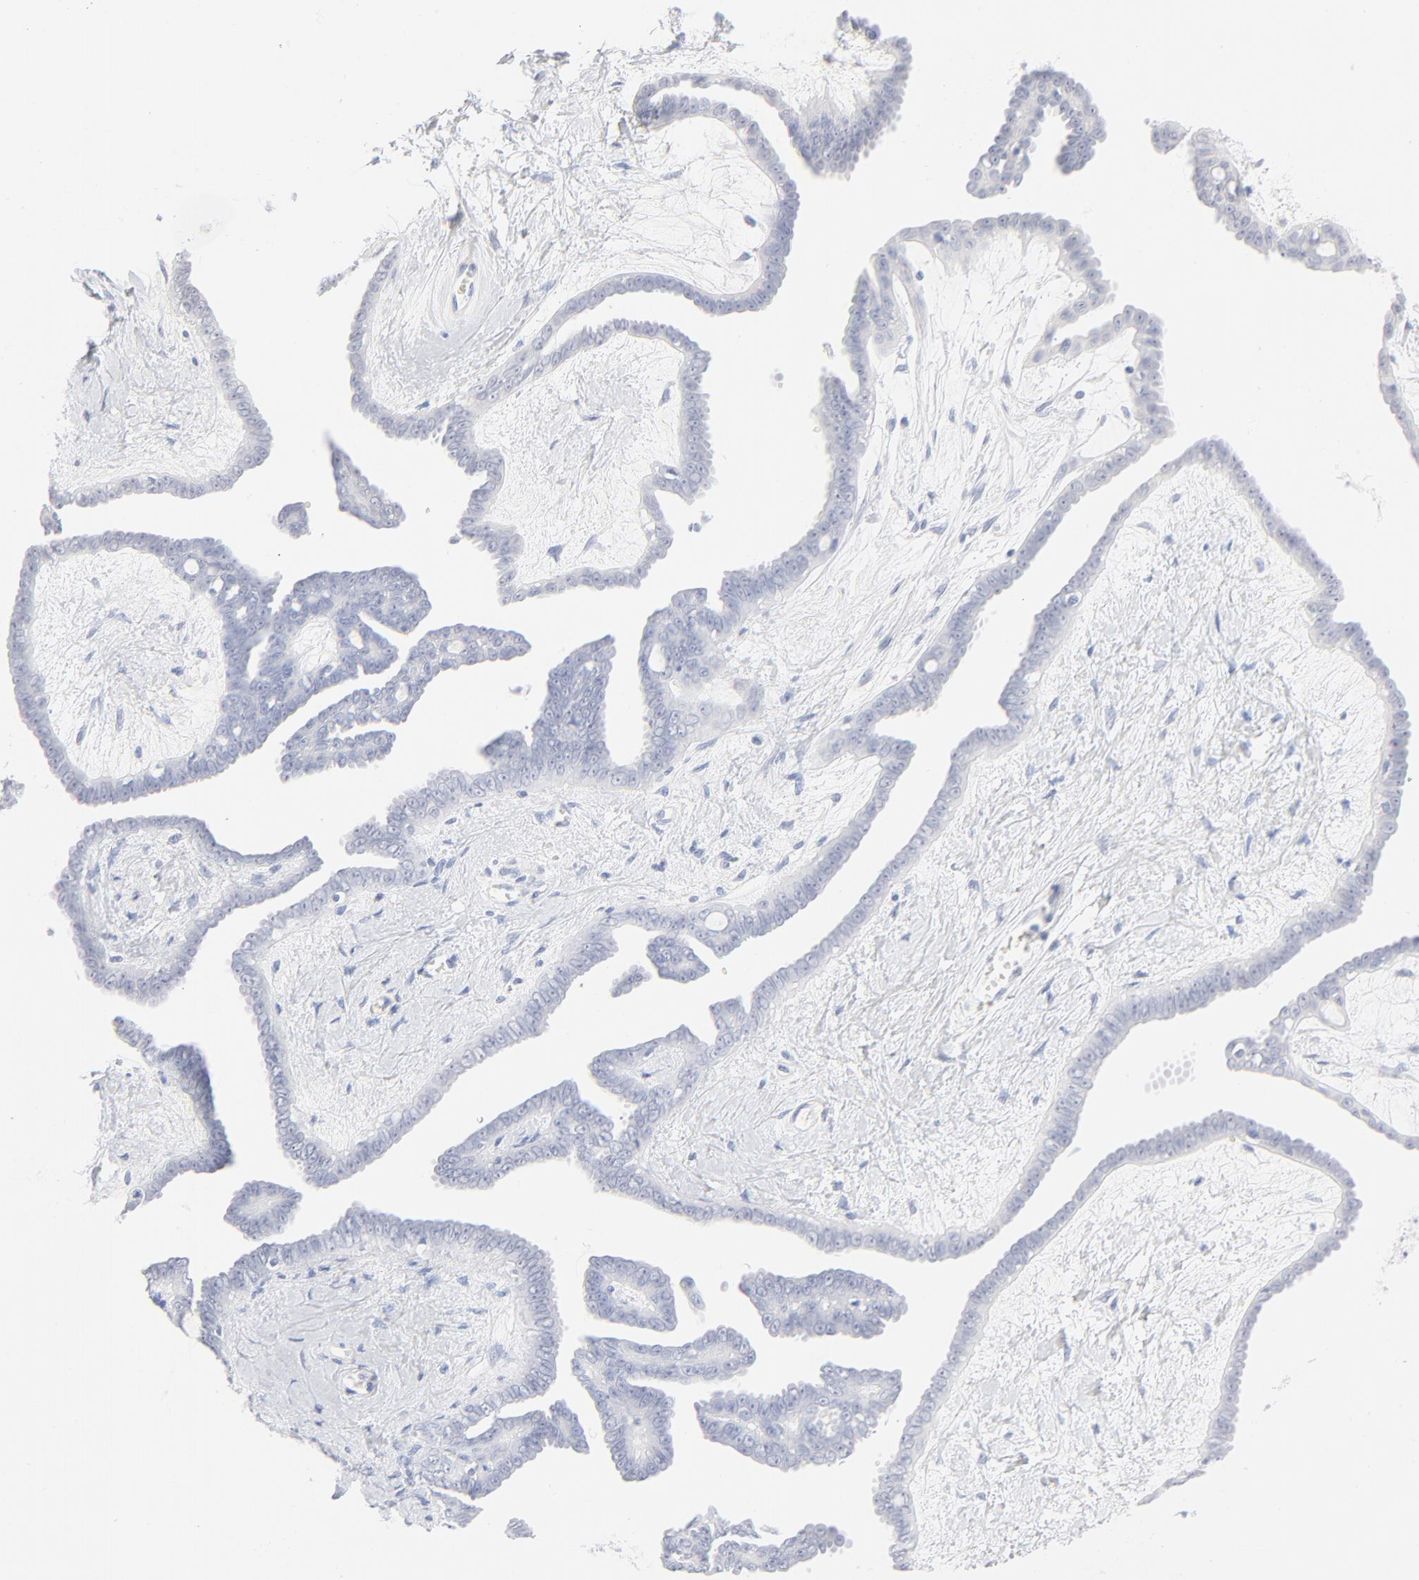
{"staining": {"intensity": "negative", "quantity": "none", "location": "none"}, "tissue": "ovarian cancer", "cell_type": "Tumor cells", "image_type": "cancer", "snomed": [{"axis": "morphology", "description": "Cystadenocarcinoma, serous, NOS"}, {"axis": "topography", "description": "Ovary"}], "caption": "High power microscopy histopathology image of an immunohistochemistry histopathology image of ovarian cancer (serous cystadenocarcinoma), revealing no significant staining in tumor cells. (DAB IHC with hematoxylin counter stain).", "gene": "ONECUT1", "patient": {"sex": "female", "age": 71}}